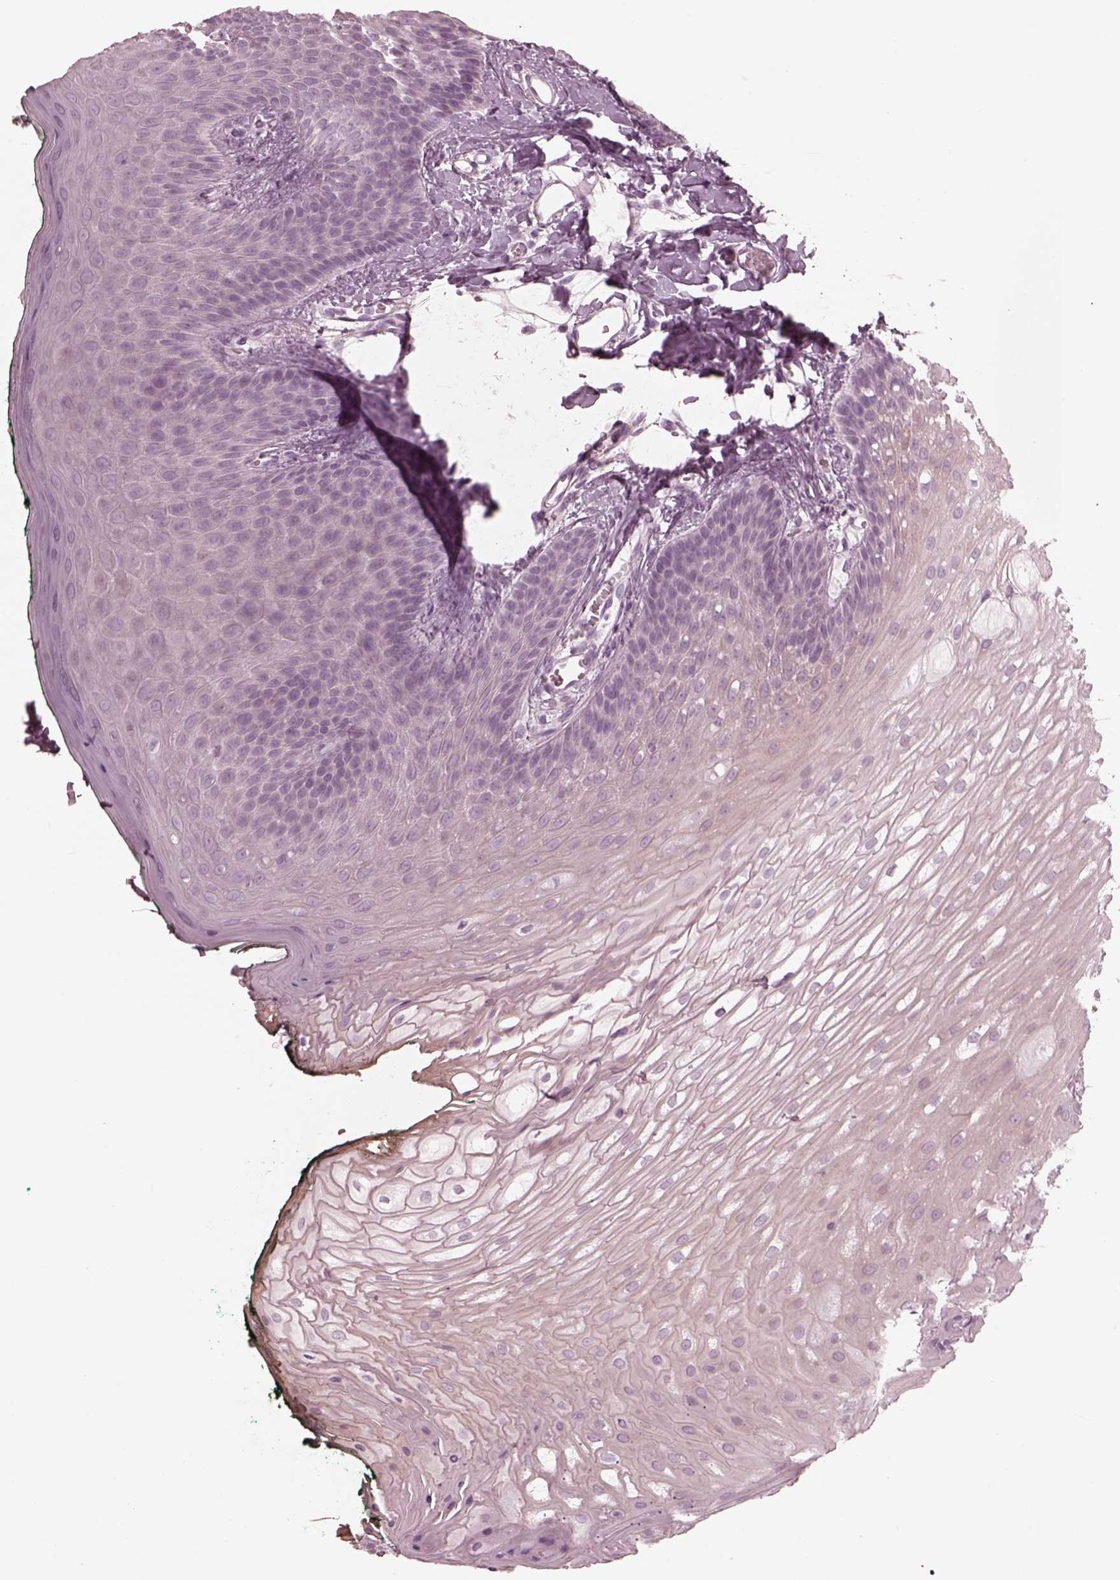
{"staining": {"intensity": "negative", "quantity": "none", "location": "none"}, "tissue": "oral mucosa", "cell_type": "Squamous epithelial cells", "image_type": "normal", "snomed": [{"axis": "morphology", "description": "Normal tissue, NOS"}, {"axis": "topography", "description": "Oral tissue"}, {"axis": "topography", "description": "Head-Neck"}], "caption": "This is an IHC image of unremarkable human oral mucosa. There is no positivity in squamous epithelial cells.", "gene": "SAXO2", "patient": {"sex": "female", "age": 68}}